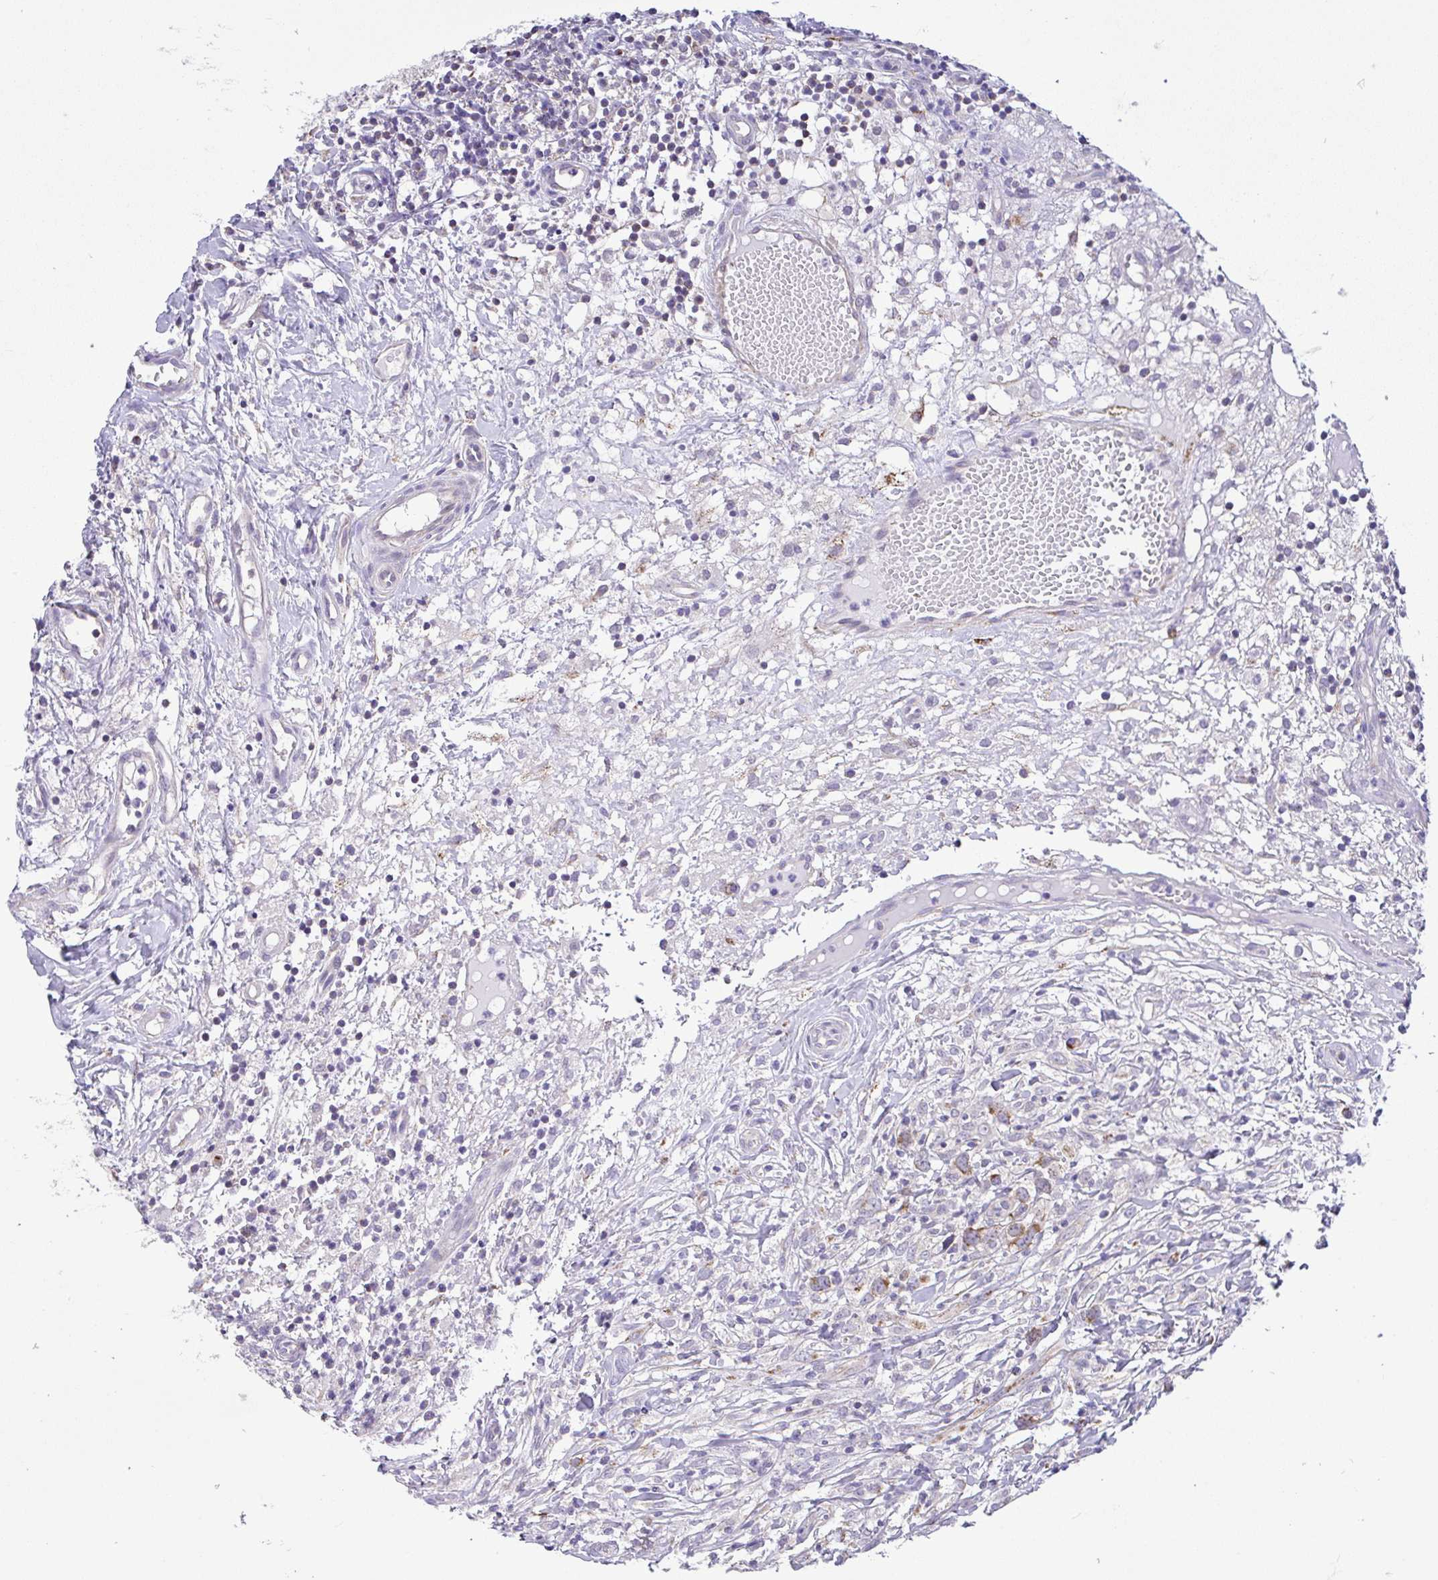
{"staining": {"intensity": "moderate", "quantity": "<25%", "location": "cytoplasmic/membranous"}, "tissue": "lymphoma", "cell_type": "Tumor cells", "image_type": "cancer", "snomed": [{"axis": "morphology", "description": "Hodgkin's disease, NOS"}, {"axis": "topography", "description": "No Tissue"}], "caption": "Tumor cells exhibit low levels of moderate cytoplasmic/membranous staining in about <25% of cells in human lymphoma.", "gene": "PYCR2", "patient": {"sex": "female", "age": 21}}